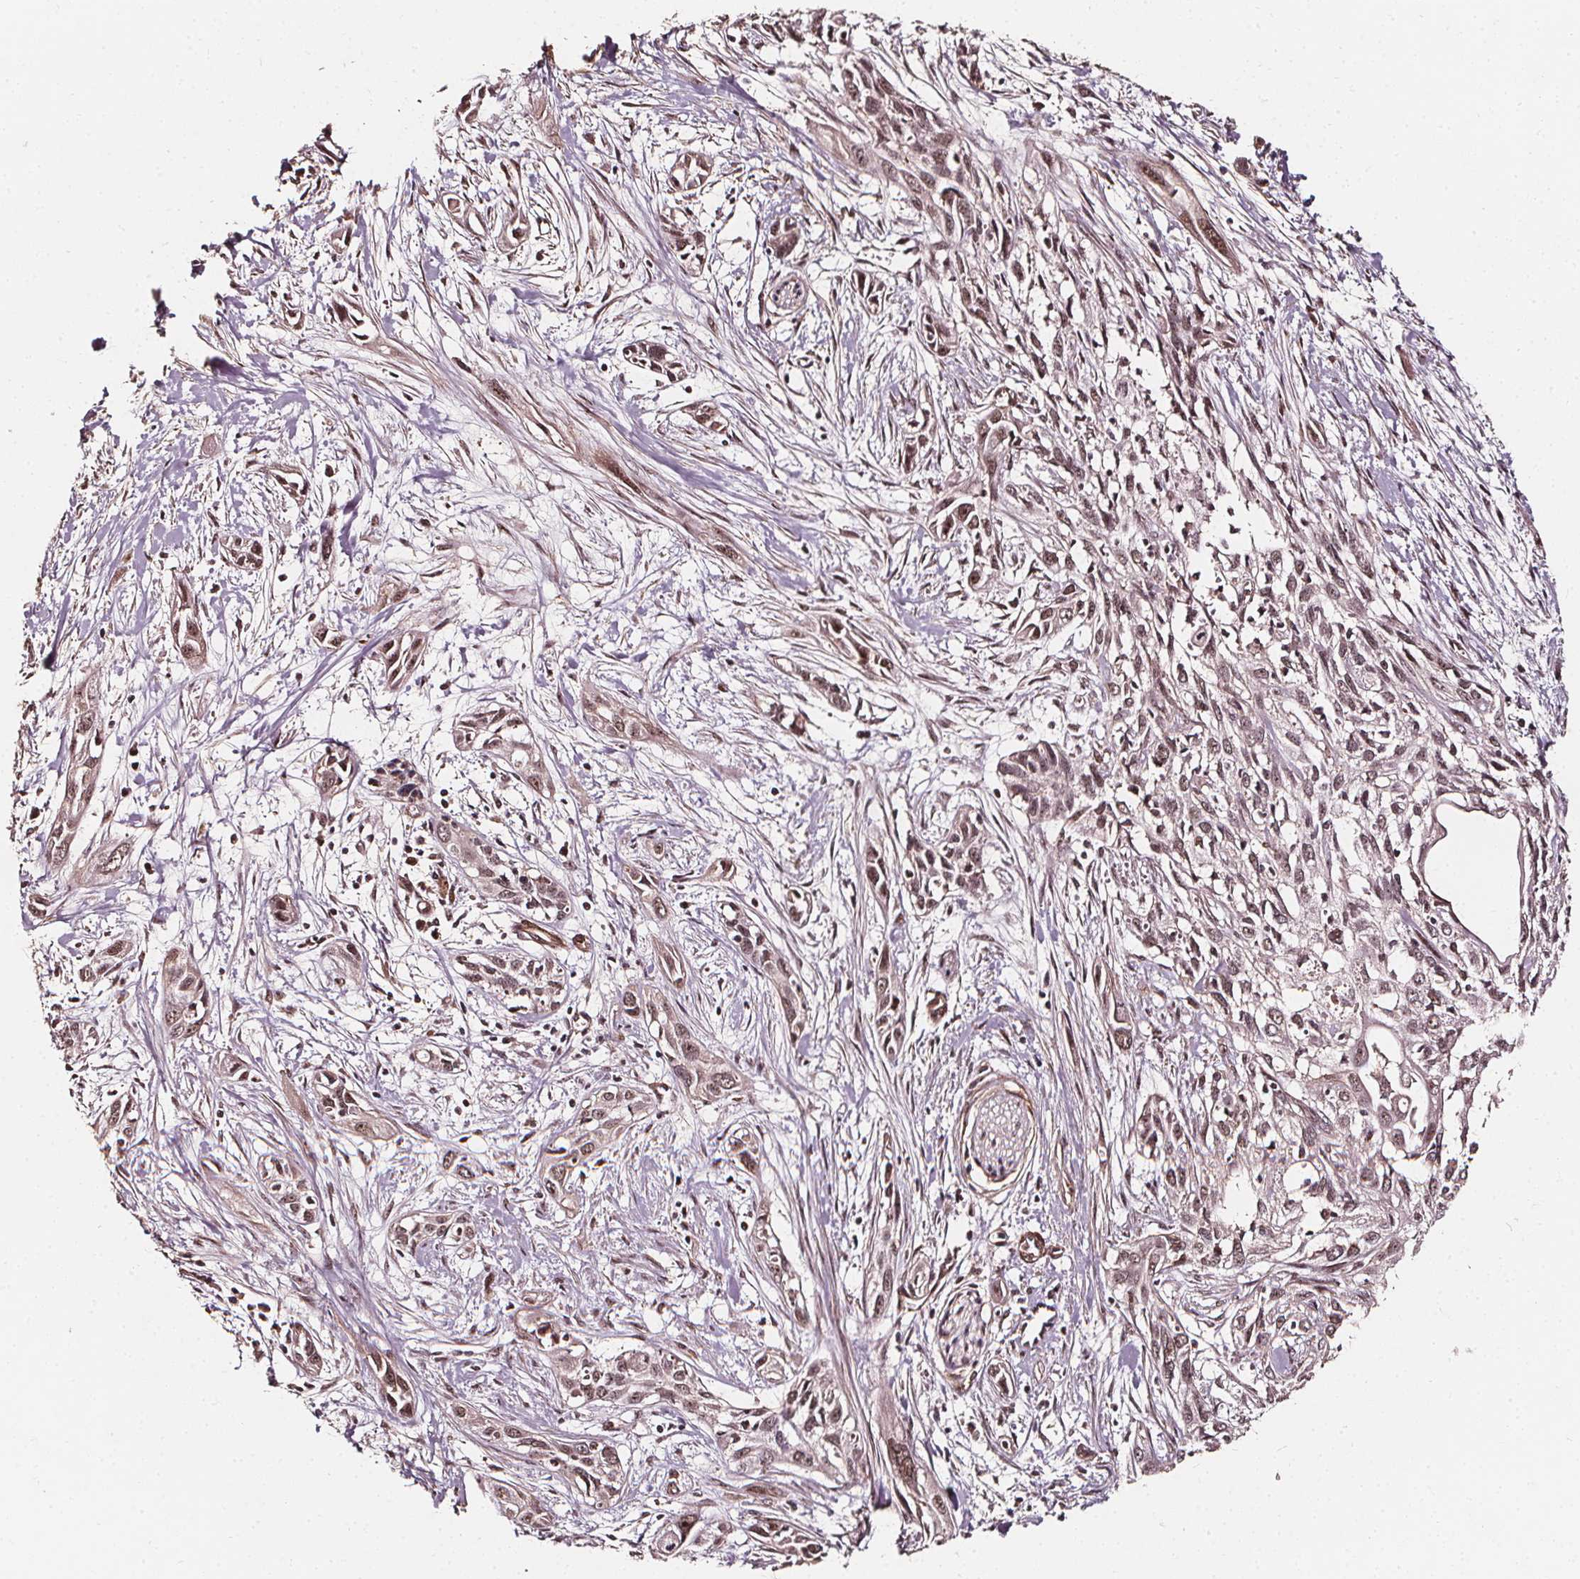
{"staining": {"intensity": "weak", "quantity": ">75%", "location": "nuclear"}, "tissue": "pancreatic cancer", "cell_type": "Tumor cells", "image_type": "cancer", "snomed": [{"axis": "morphology", "description": "Adenocarcinoma, NOS"}, {"axis": "topography", "description": "Pancreas"}], "caption": "Tumor cells reveal weak nuclear positivity in approximately >75% of cells in pancreatic adenocarcinoma.", "gene": "EXOSC9", "patient": {"sex": "female", "age": 55}}